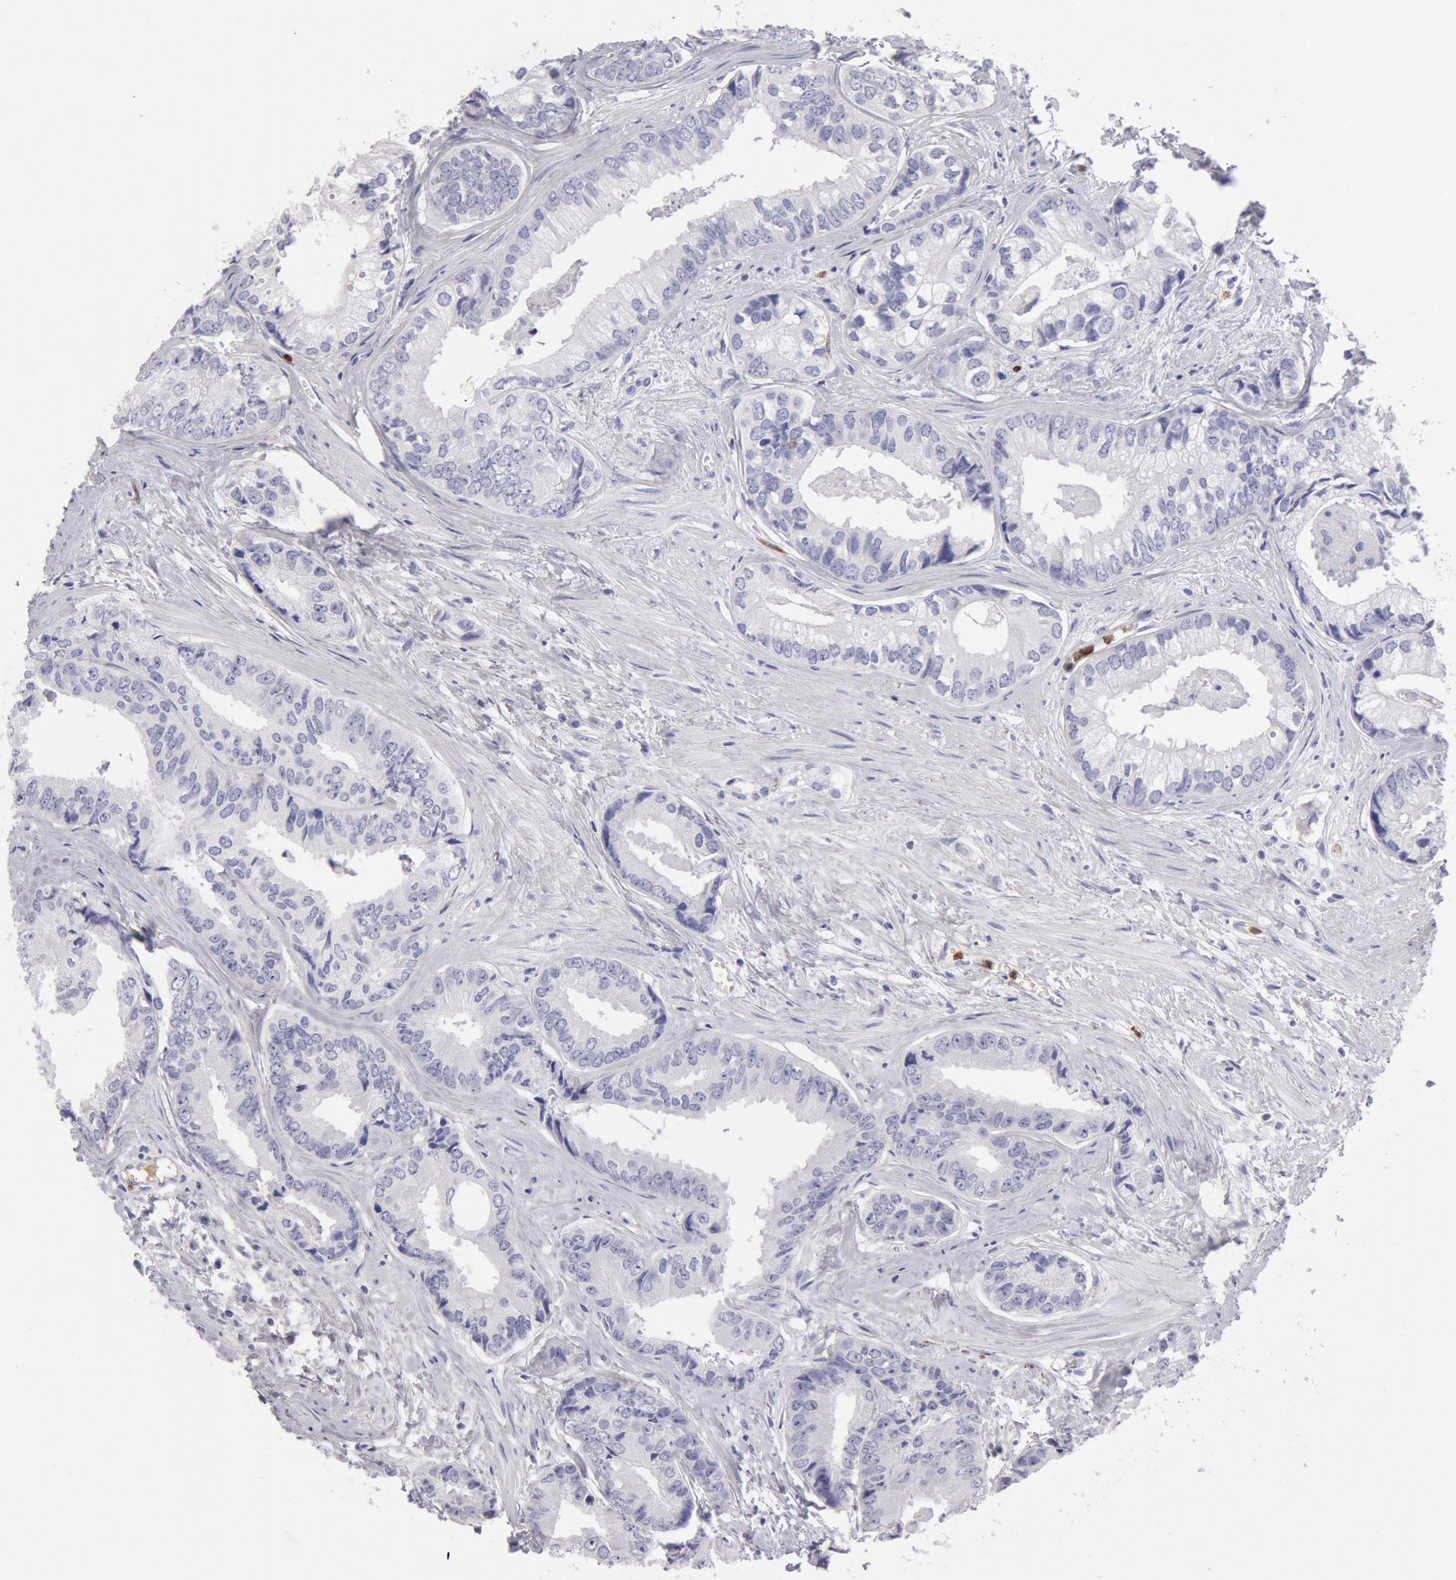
{"staining": {"intensity": "negative", "quantity": "none", "location": "none"}, "tissue": "prostate cancer", "cell_type": "Tumor cells", "image_type": "cancer", "snomed": [{"axis": "morphology", "description": "Adenocarcinoma, High grade"}, {"axis": "topography", "description": "Prostate"}], "caption": "Tumor cells show no significant staining in adenocarcinoma (high-grade) (prostate).", "gene": "FCN1", "patient": {"sex": "male", "age": 56}}